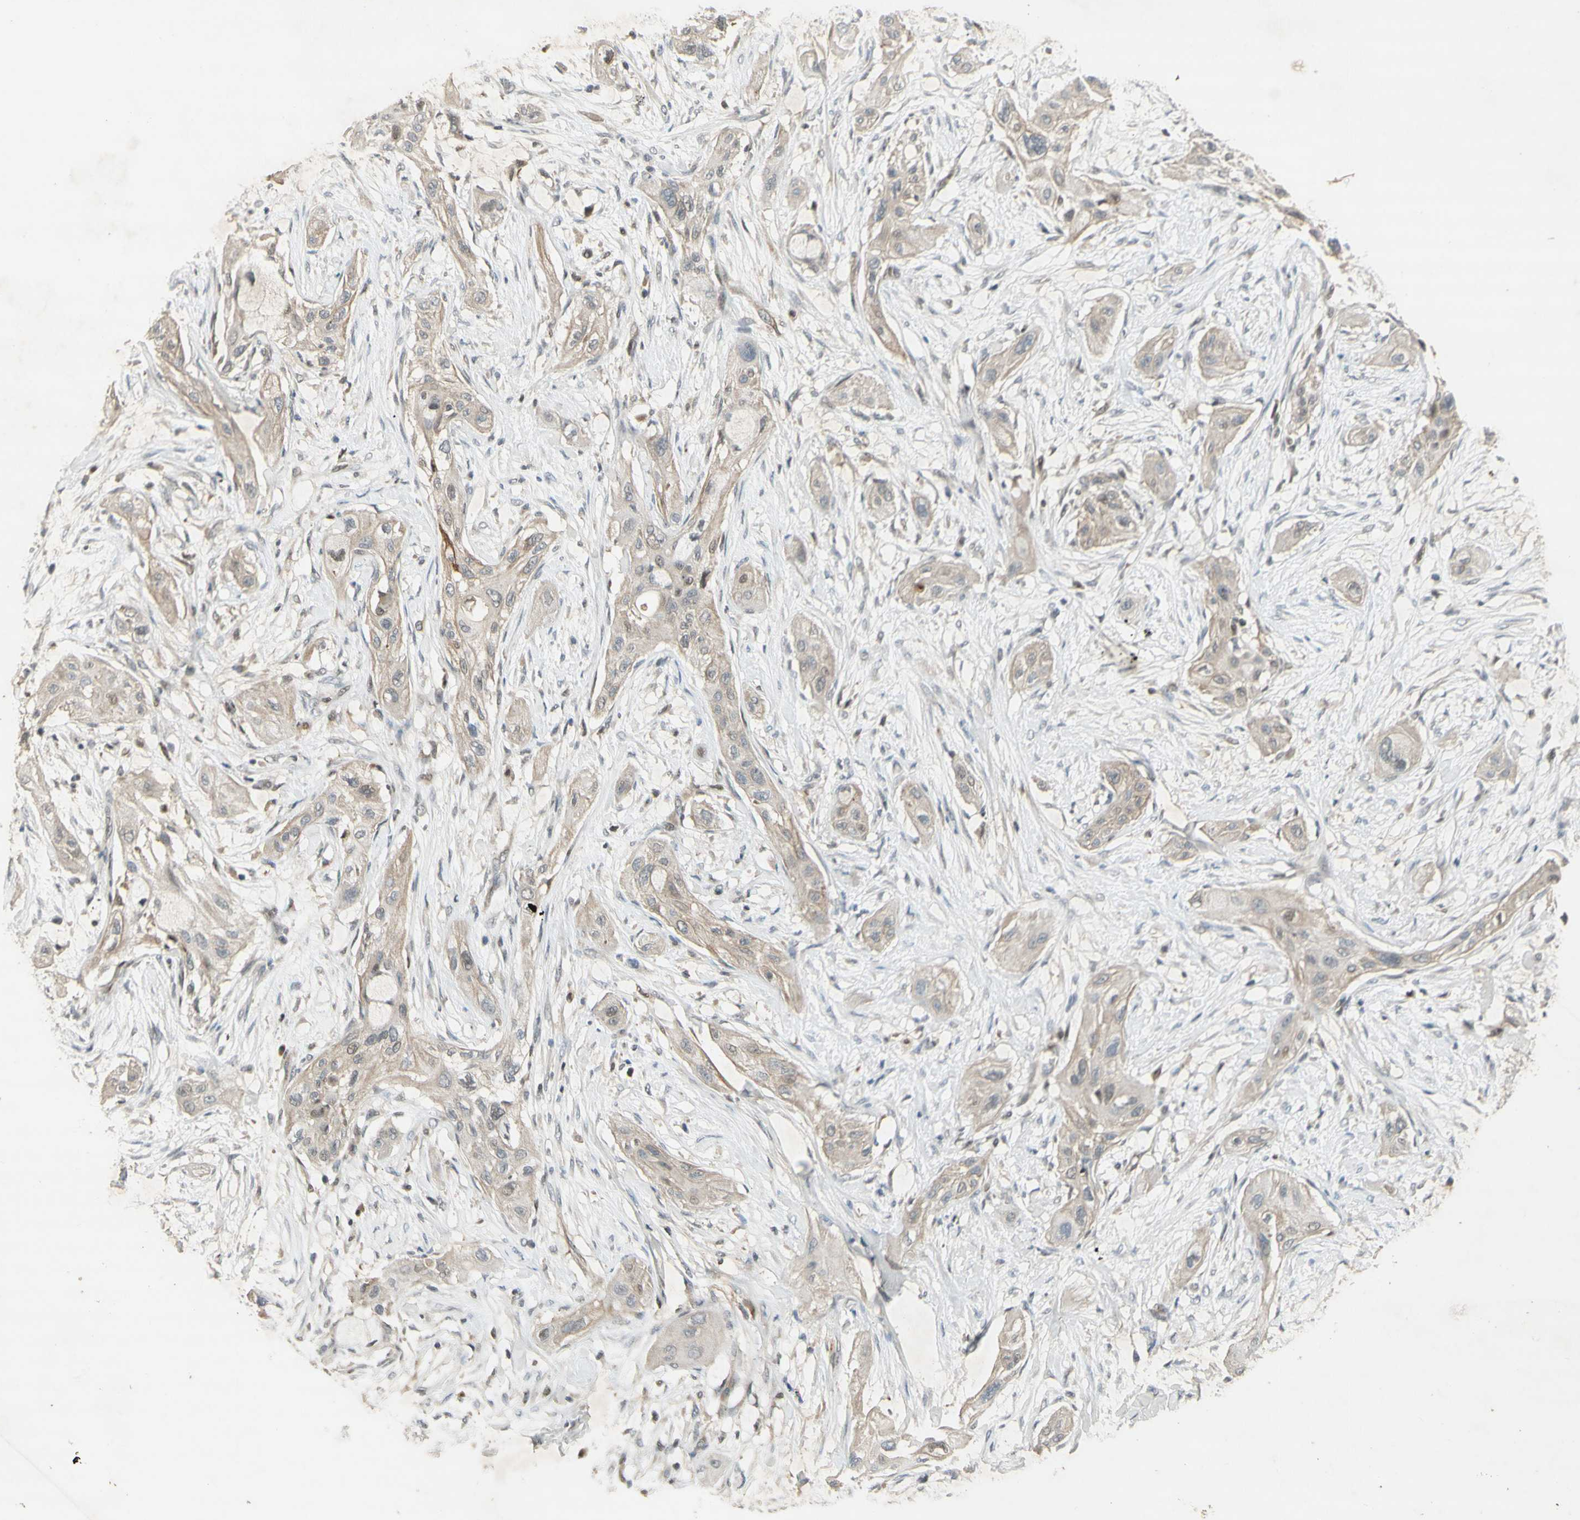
{"staining": {"intensity": "weak", "quantity": "25%-75%", "location": "cytoplasmic/membranous"}, "tissue": "lung cancer", "cell_type": "Tumor cells", "image_type": "cancer", "snomed": [{"axis": "morphology", "description": "Squamous cell carcinoma, NOS"}, {"axis": "topography", "description": "Lung"}], "caption": "An IHC micrograph of tumor tissue is shown. Protein staining in brown labels weak cytoplasmic/membranous positivity in lung cancer within tumor cells.", "gene": "NRG4", "patient": {"sex": "female", "age": 47}}